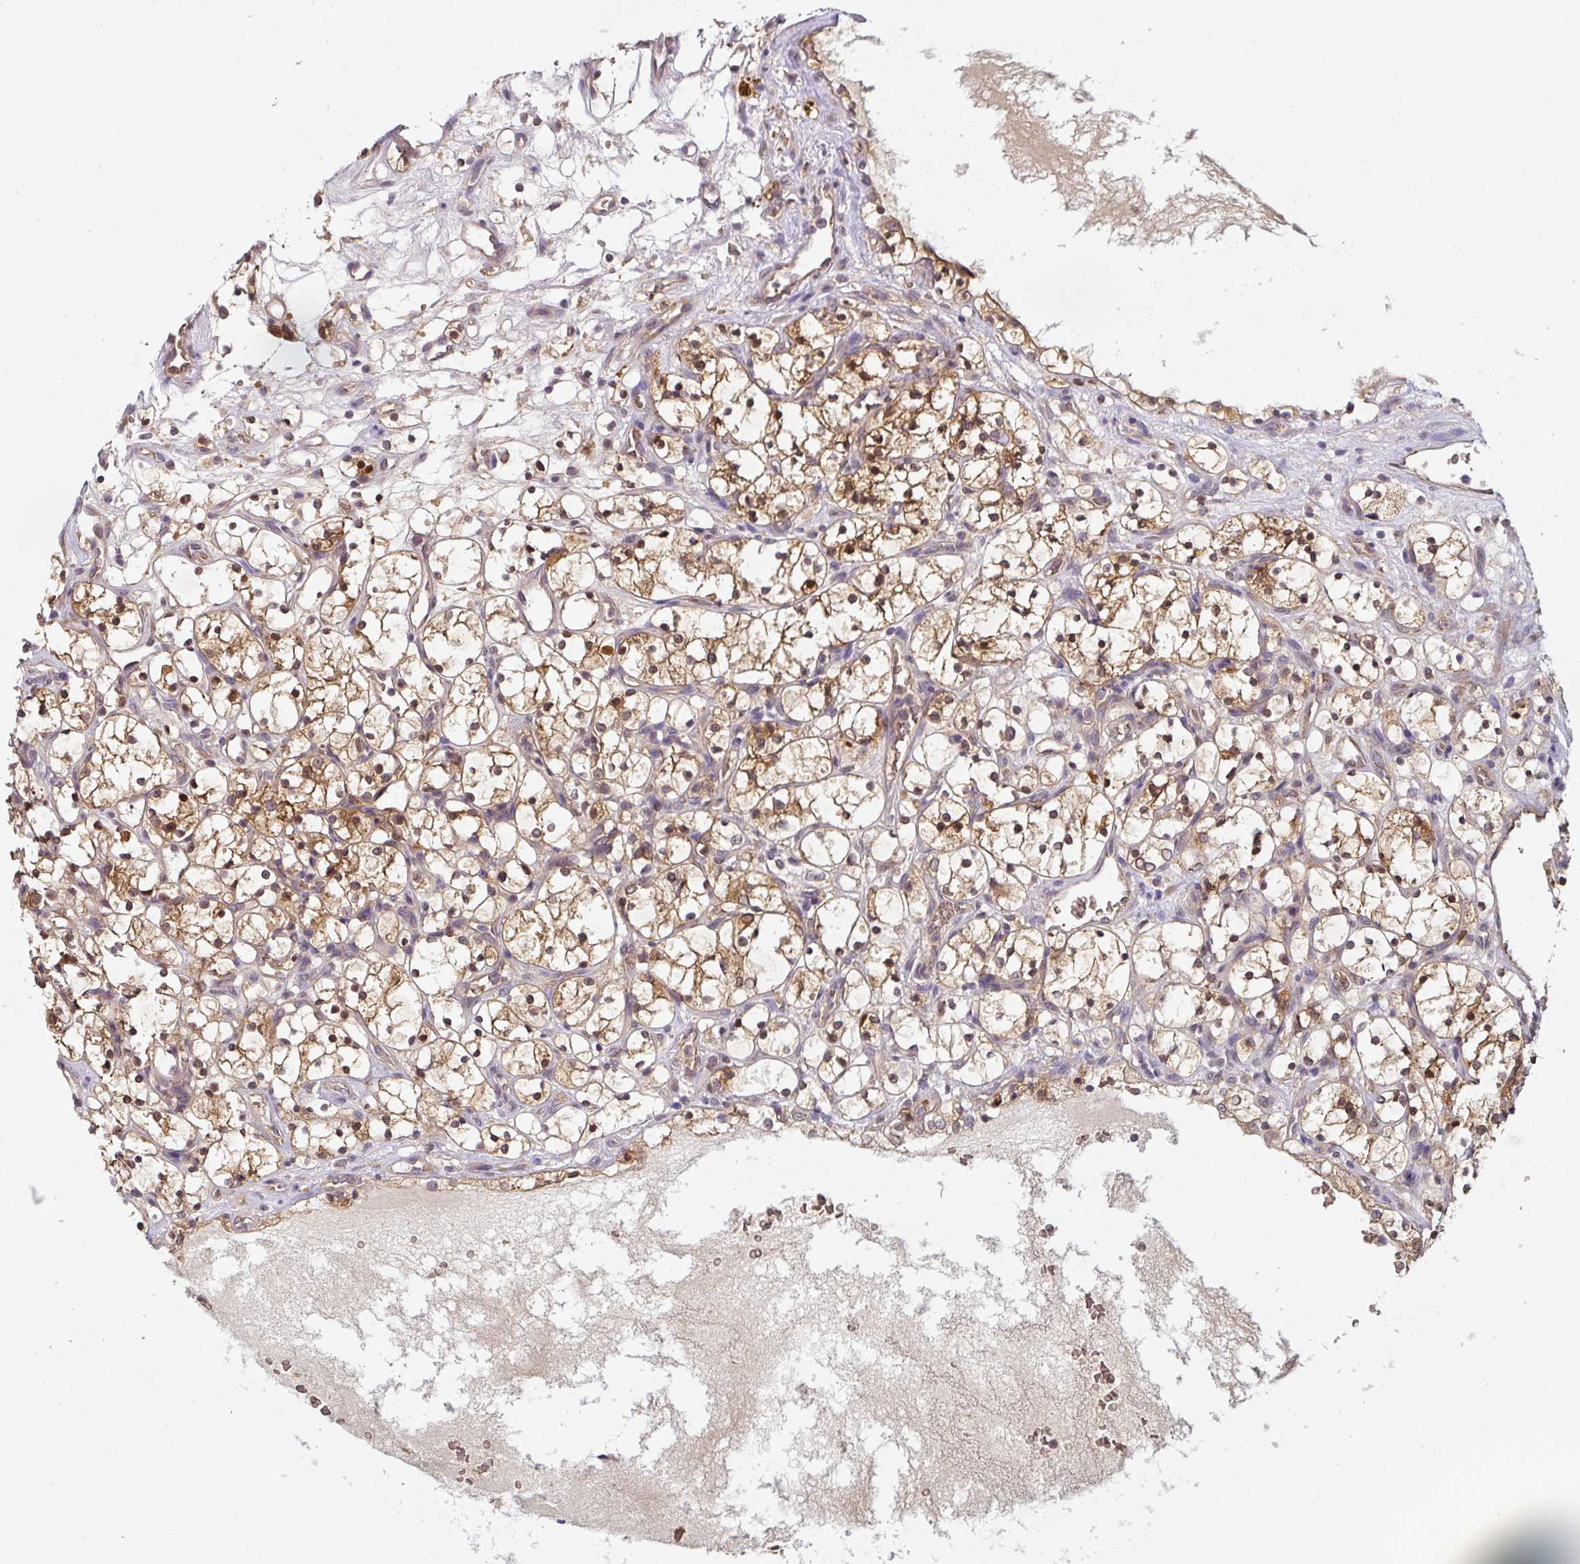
{"staining": {"intensity": "strong", "quantity": "25%-75%", "location": "cytoplasmic/membranous"}, "tissue": "renal cancer", "cell_type": "Tumor cells", "image_type": "cancer", "snomed": [{"axis": "morphology", "description": "Adenocarcinoma, NOS"}, {"axis": "topography", "description": "Kidney"}], "caption": "Renal adenocarcinoma stained for a protein demonstrates strong cytoplasmic/membranous positivity in tumor cells.", "gene": "ST13", "patient": {"sex": "female", "age": 69}}